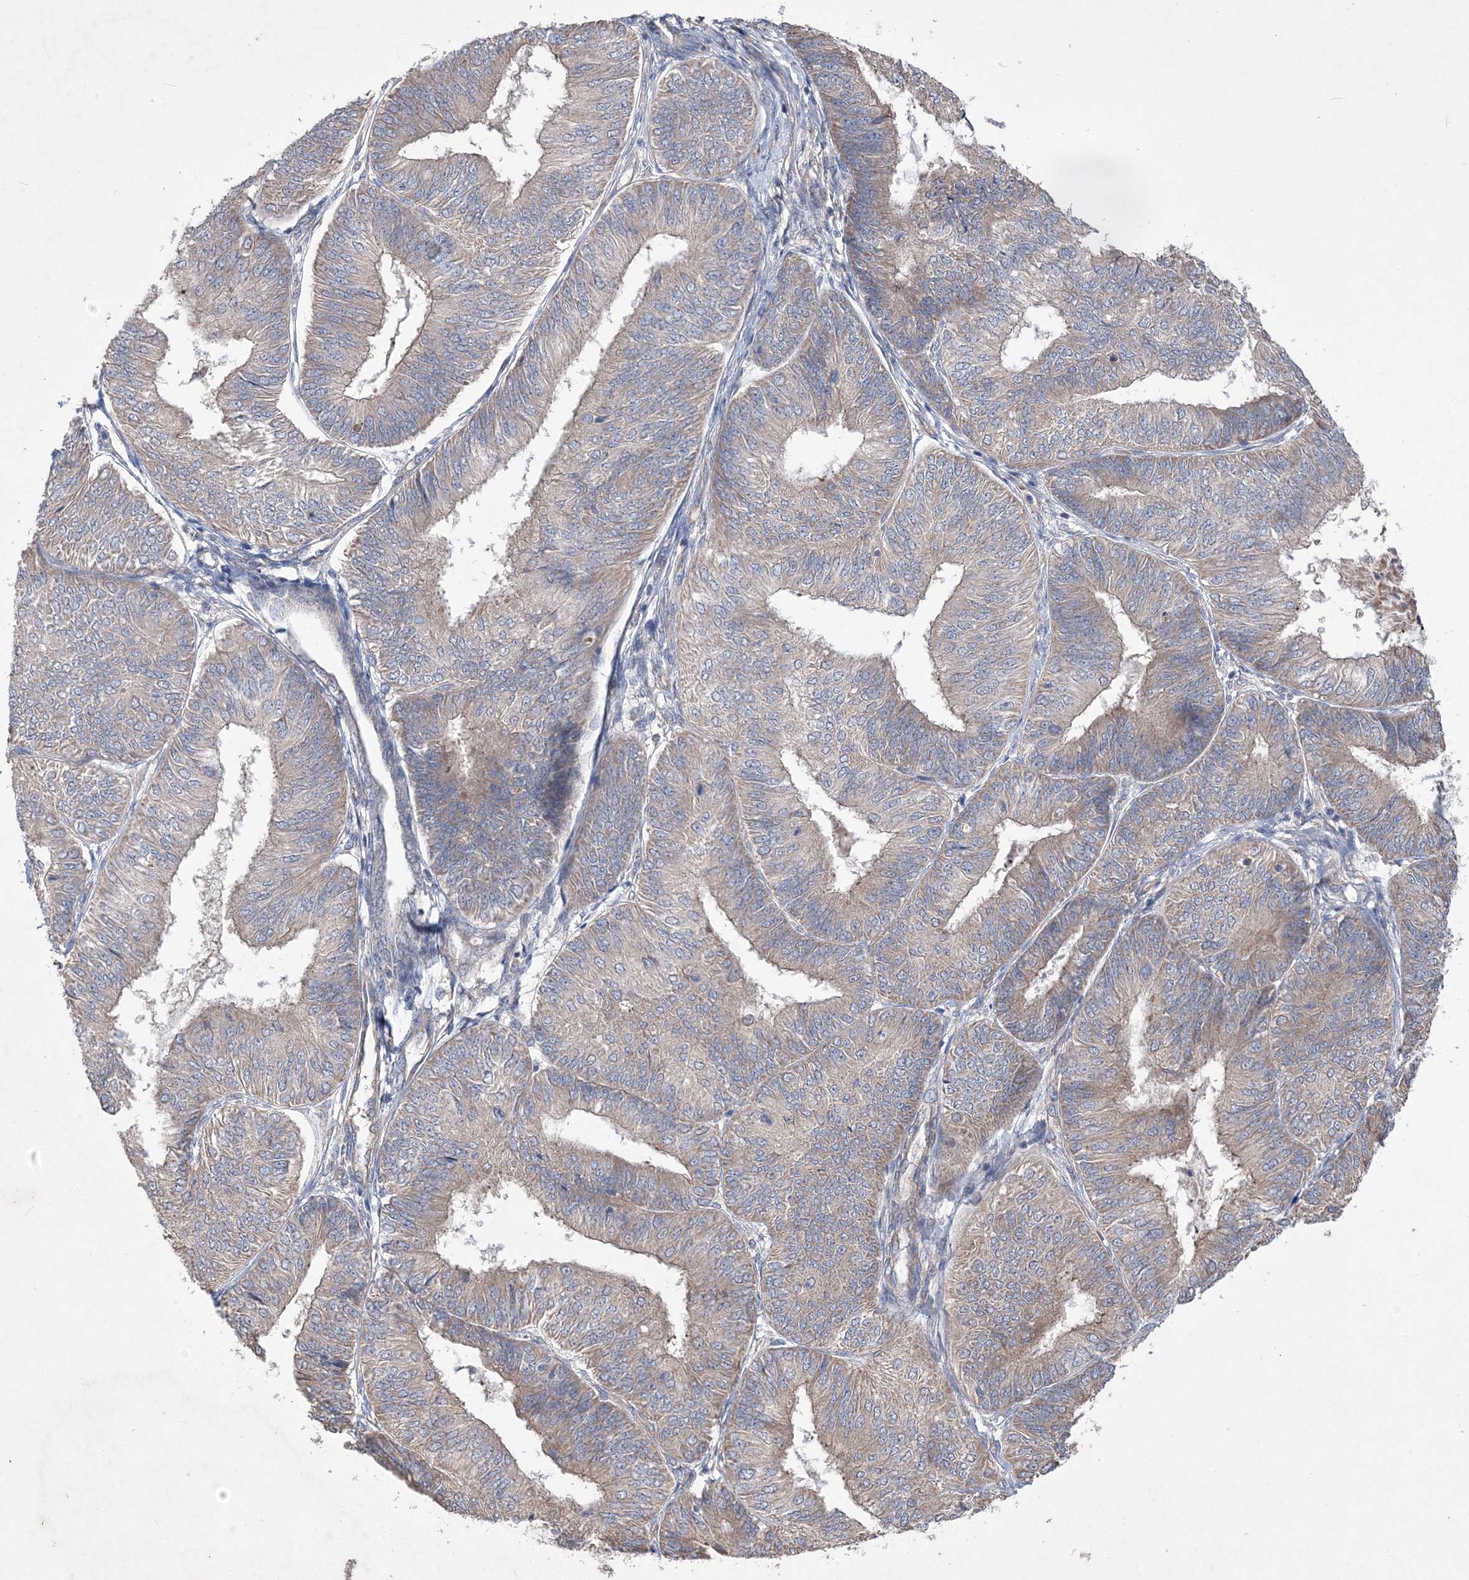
{"staining": {"intensity": "weak", "quantity": "25%-75%", "location": "cytoplasmic/membranous"}, "tissue": "endometrial cancer", "cell_type": "Tumor cells", "image_type": "cancer", "snomed": [{"axis": "morphology", "description": "Adenocarcinoma, NOS"}, {"axis": "topography", "description": "Endometrium"}], "caption": "This histopathology image shows immunohistochemistry (IHC) staining of human adenocarcinoma (endometrial), with low weak cytoplasmic/membranous positivity in about 25%-75% of tumor cells.", "gene": "MTRF1L", "patient": {"sex": "female", "age": 58}}